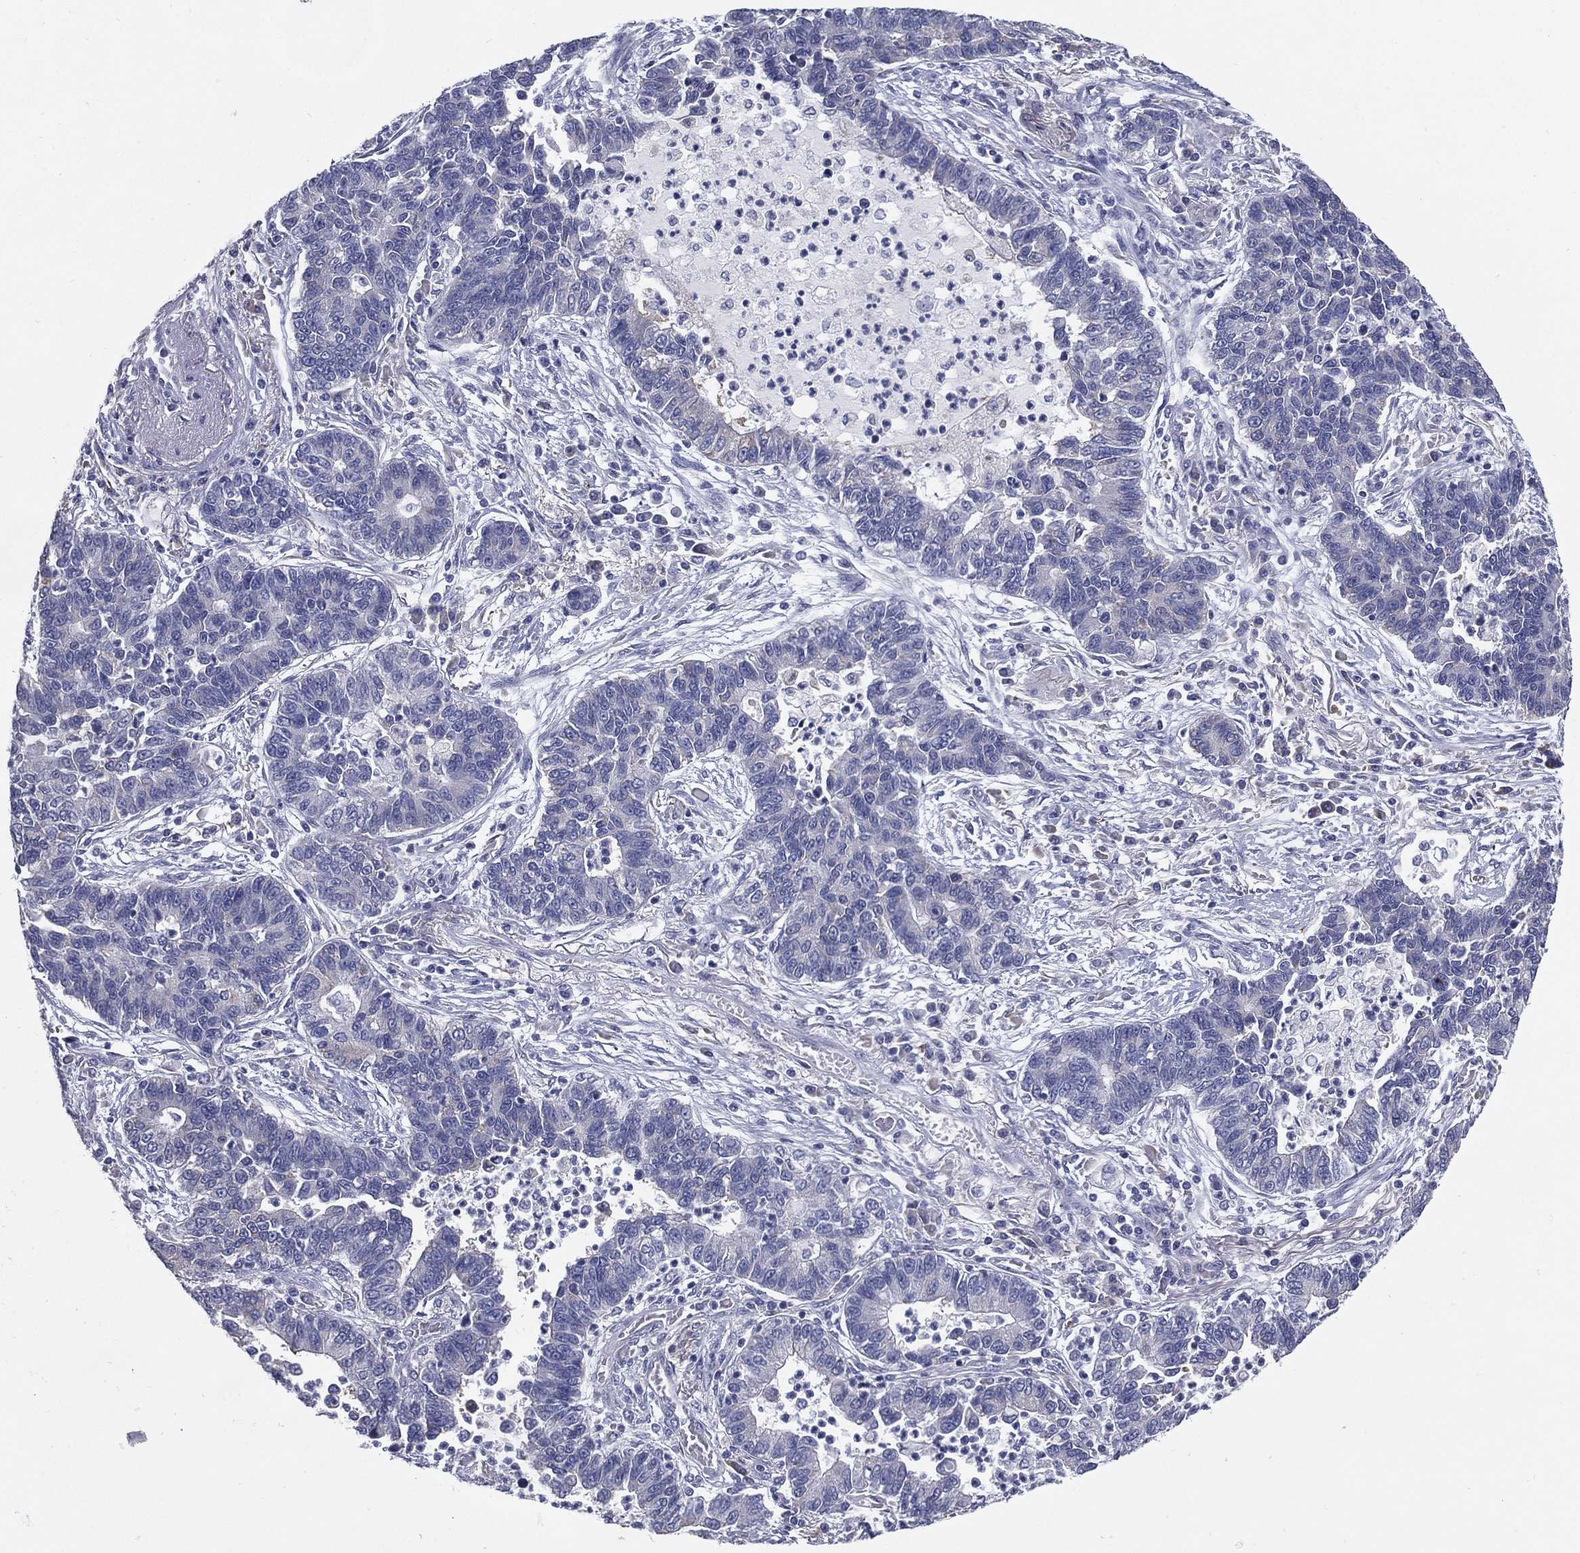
{"staining": {"intensity": "negative", "quantity": "none", "location": "none"}, "tissue": "lung cancer", "cell_type": "Tumor cells", "image_type": "cancer", "snomed": [{"axis": "morphology", "description": "Adenocarcinoma, NOS"}, {"axis": "topography", "description": "Lung"}], "caption": "Tumor cells are negative for protein expression in human lung adenocarcinoma.", "gene": "C19orf18", "patient": {"sex": "female", "age": 57}}